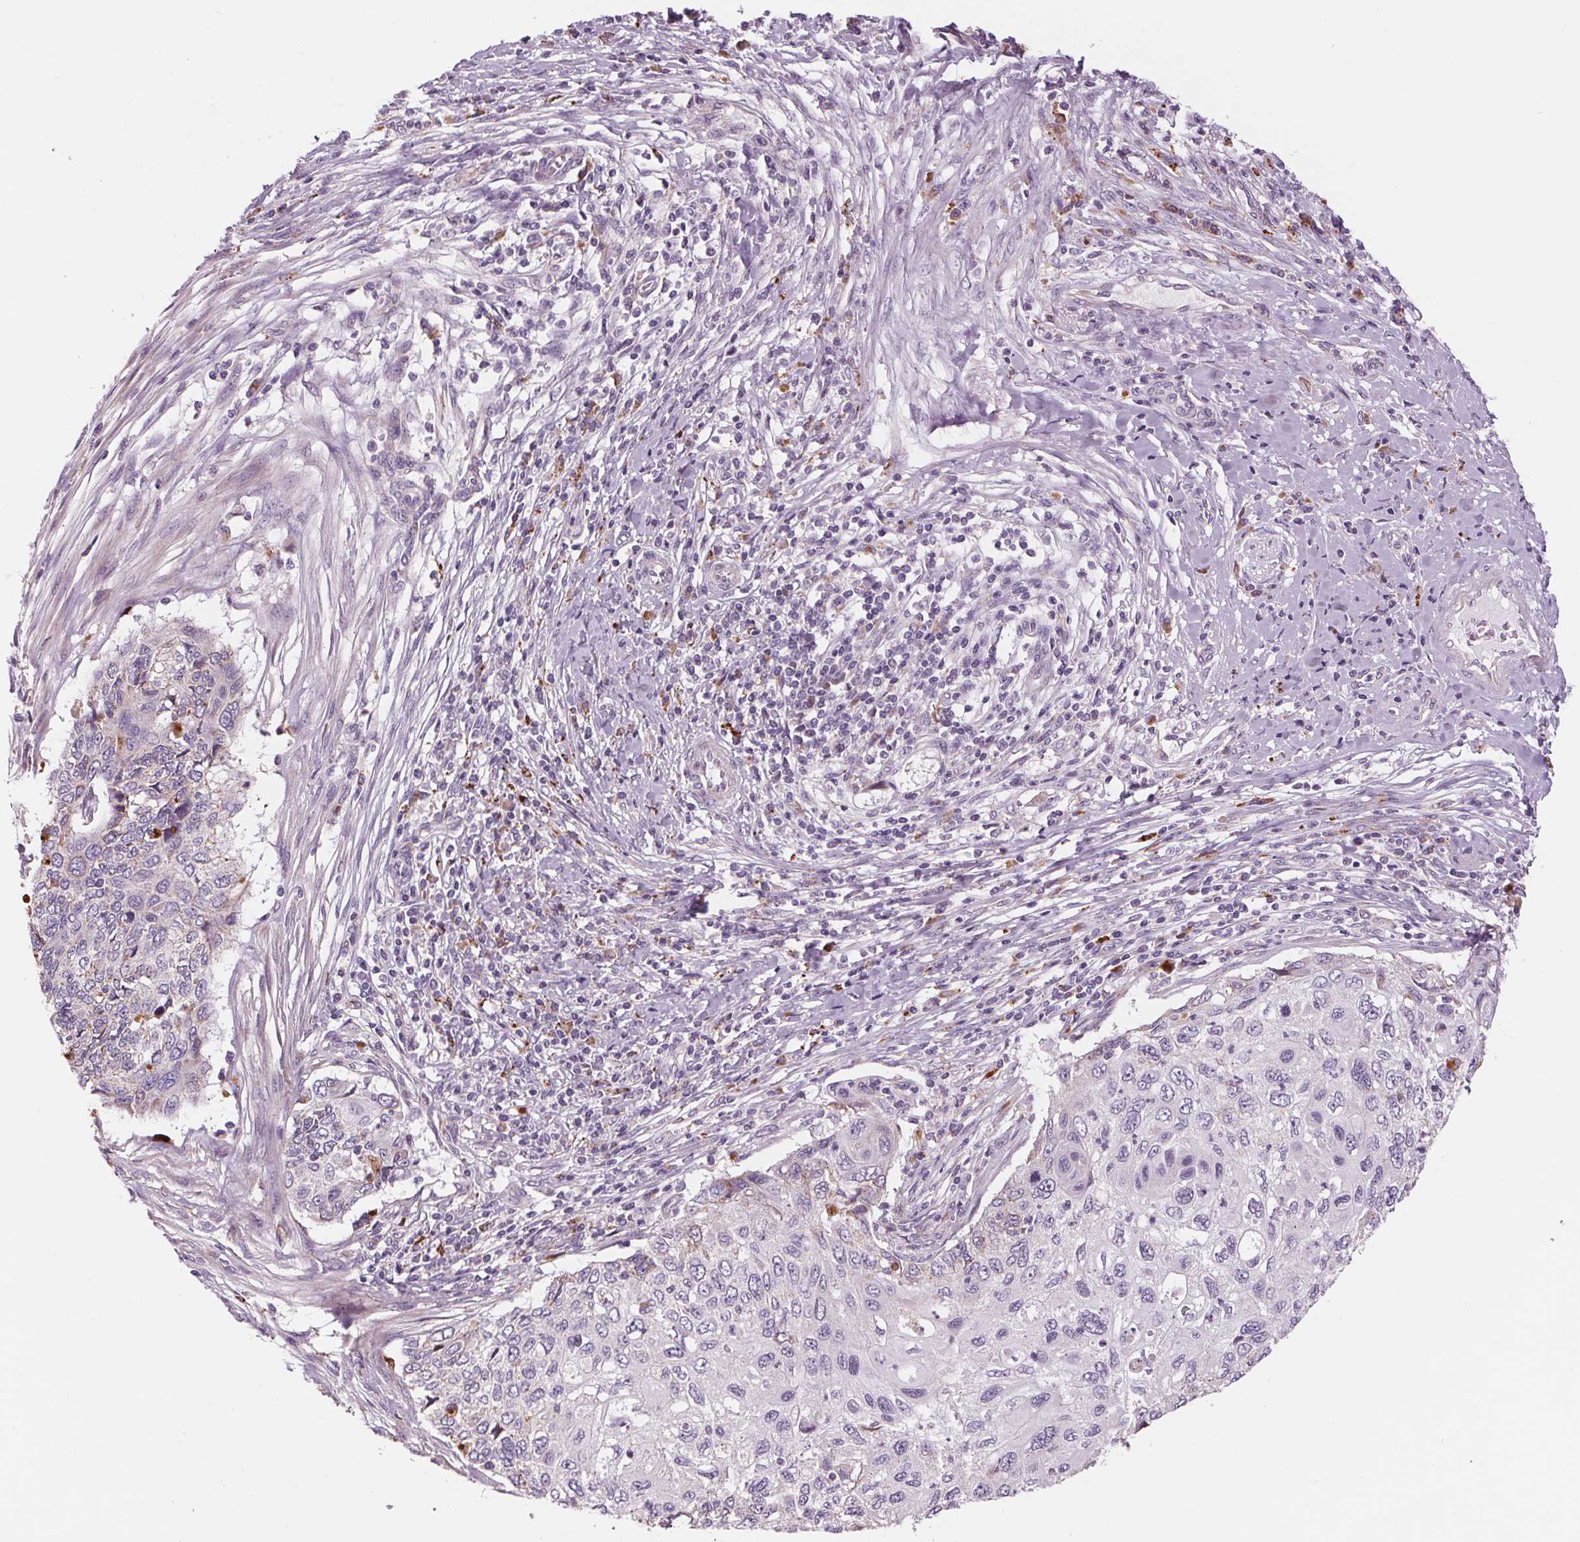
{"staining": {"intensity": "negative", "quantity": "none", "location": "none"}, "tissue": "cervical cancer", "cell_type": "Tumor cells", "image_type": "cancer", "snomed": [{"axis": "morphology", "description": "Squamous cell carcinoma, NOS"}, {"axis": "topography", "description": "Cervix"}], "caption": "DAB (3,3'-diaminobenzidine) immunohistochemical staining of human cervical squamous cell carcinoma demonstrates no significant positivity in tumor cells. (IHC, brightfield microscopy, high magnification).", "gene": "SAMD5", "patient": {"sex": "female", "age": 70}}